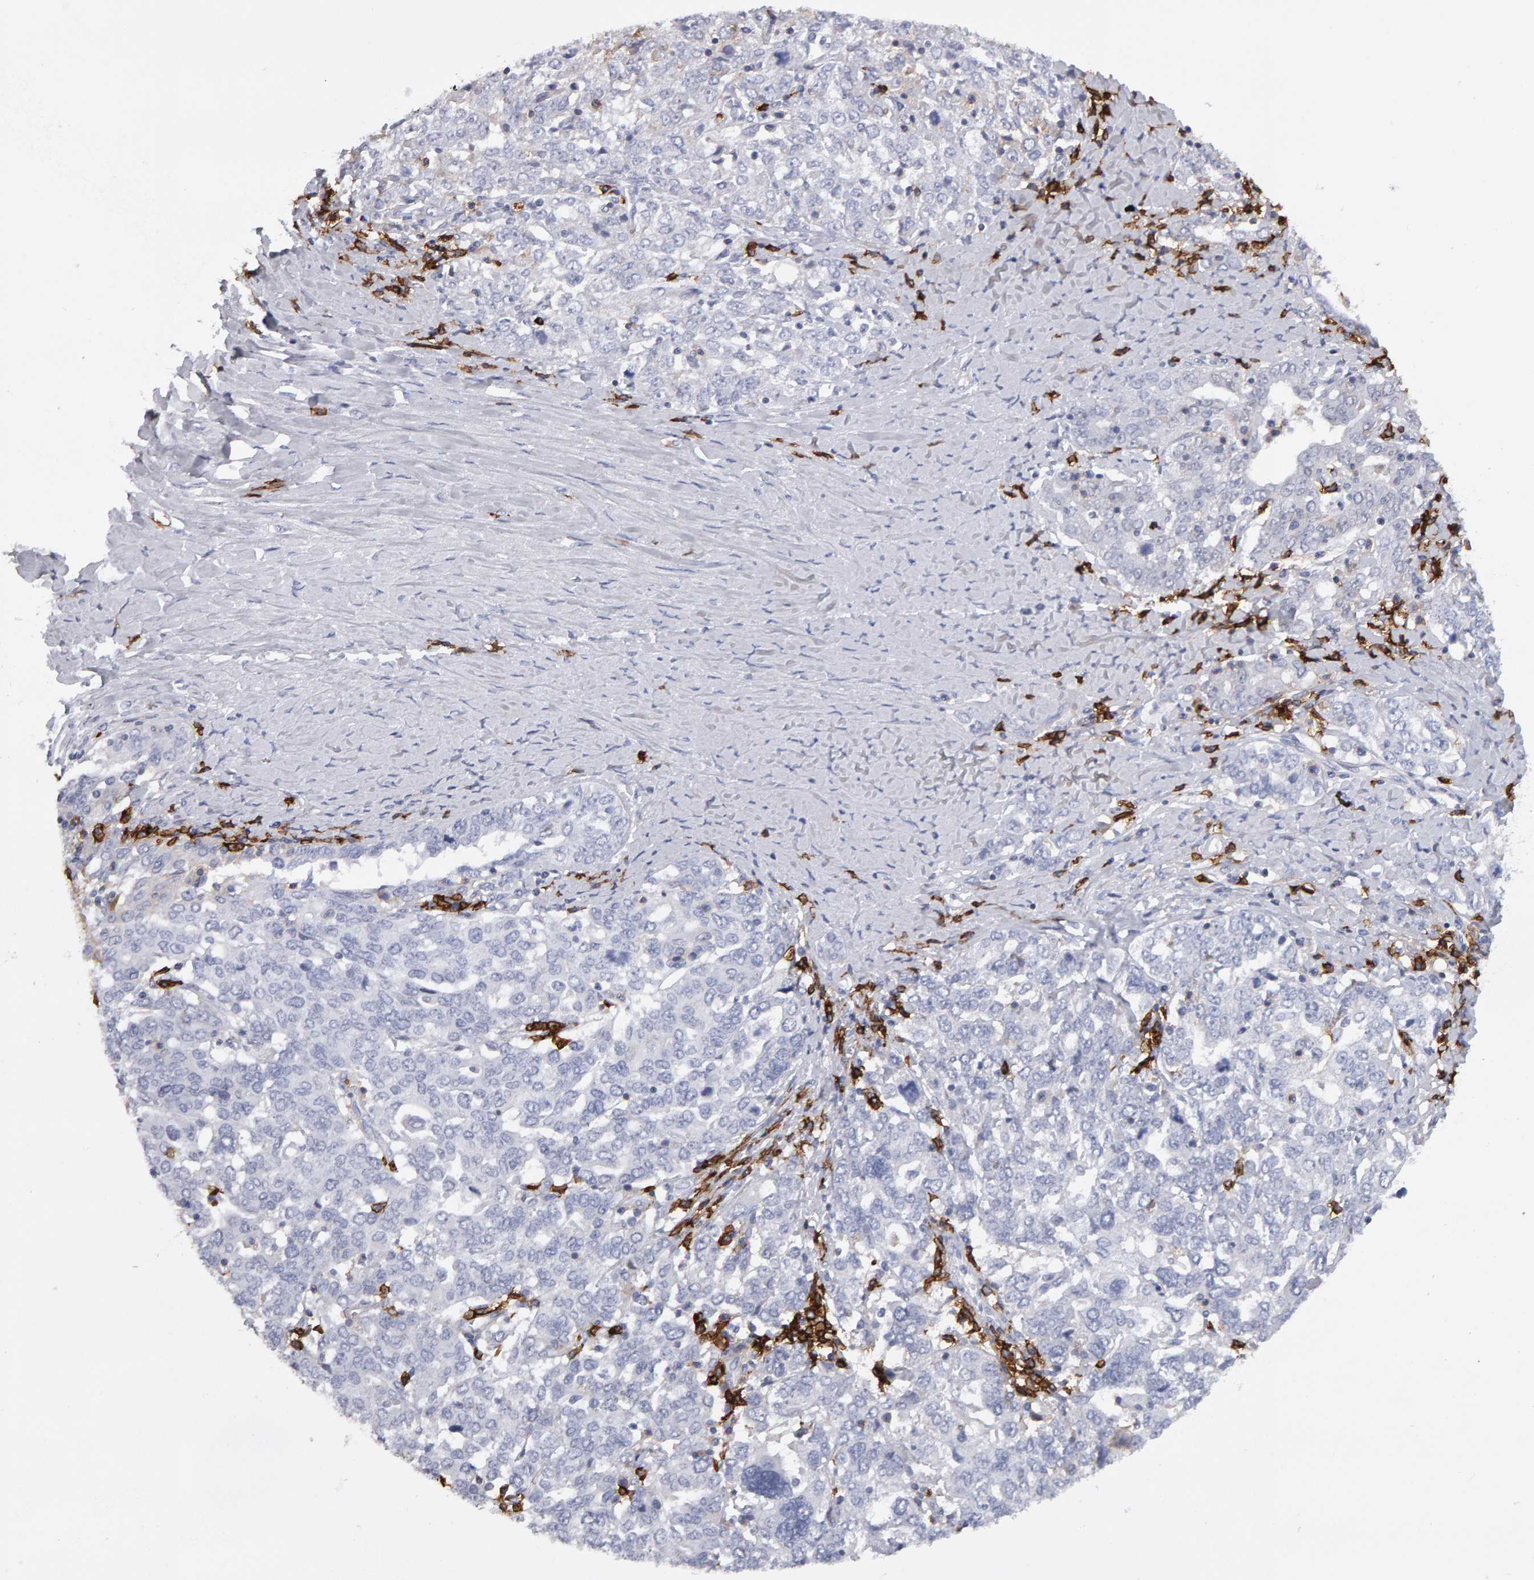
{"staining": {"intensity": "negative", "quantity": "none", "location": "none"}, "tissue": "ovarian cancer", "cell_type": "Tumor cells", "image_type": "cancer", "snomed": [{"axis": "morphology", "description": "Carcinoma, endometroid"}, {"axis": "topography", "description": "Ovary"}], "caption": "High magnification brightfield microscopy of ovarian endometroid carcinoma stained with DAB (brown) and counterstained with hematoxylin (blue): tumor cells show no significant positivity.", "gene": "CD38", "patient": {"sex": "female", "age": 62}}